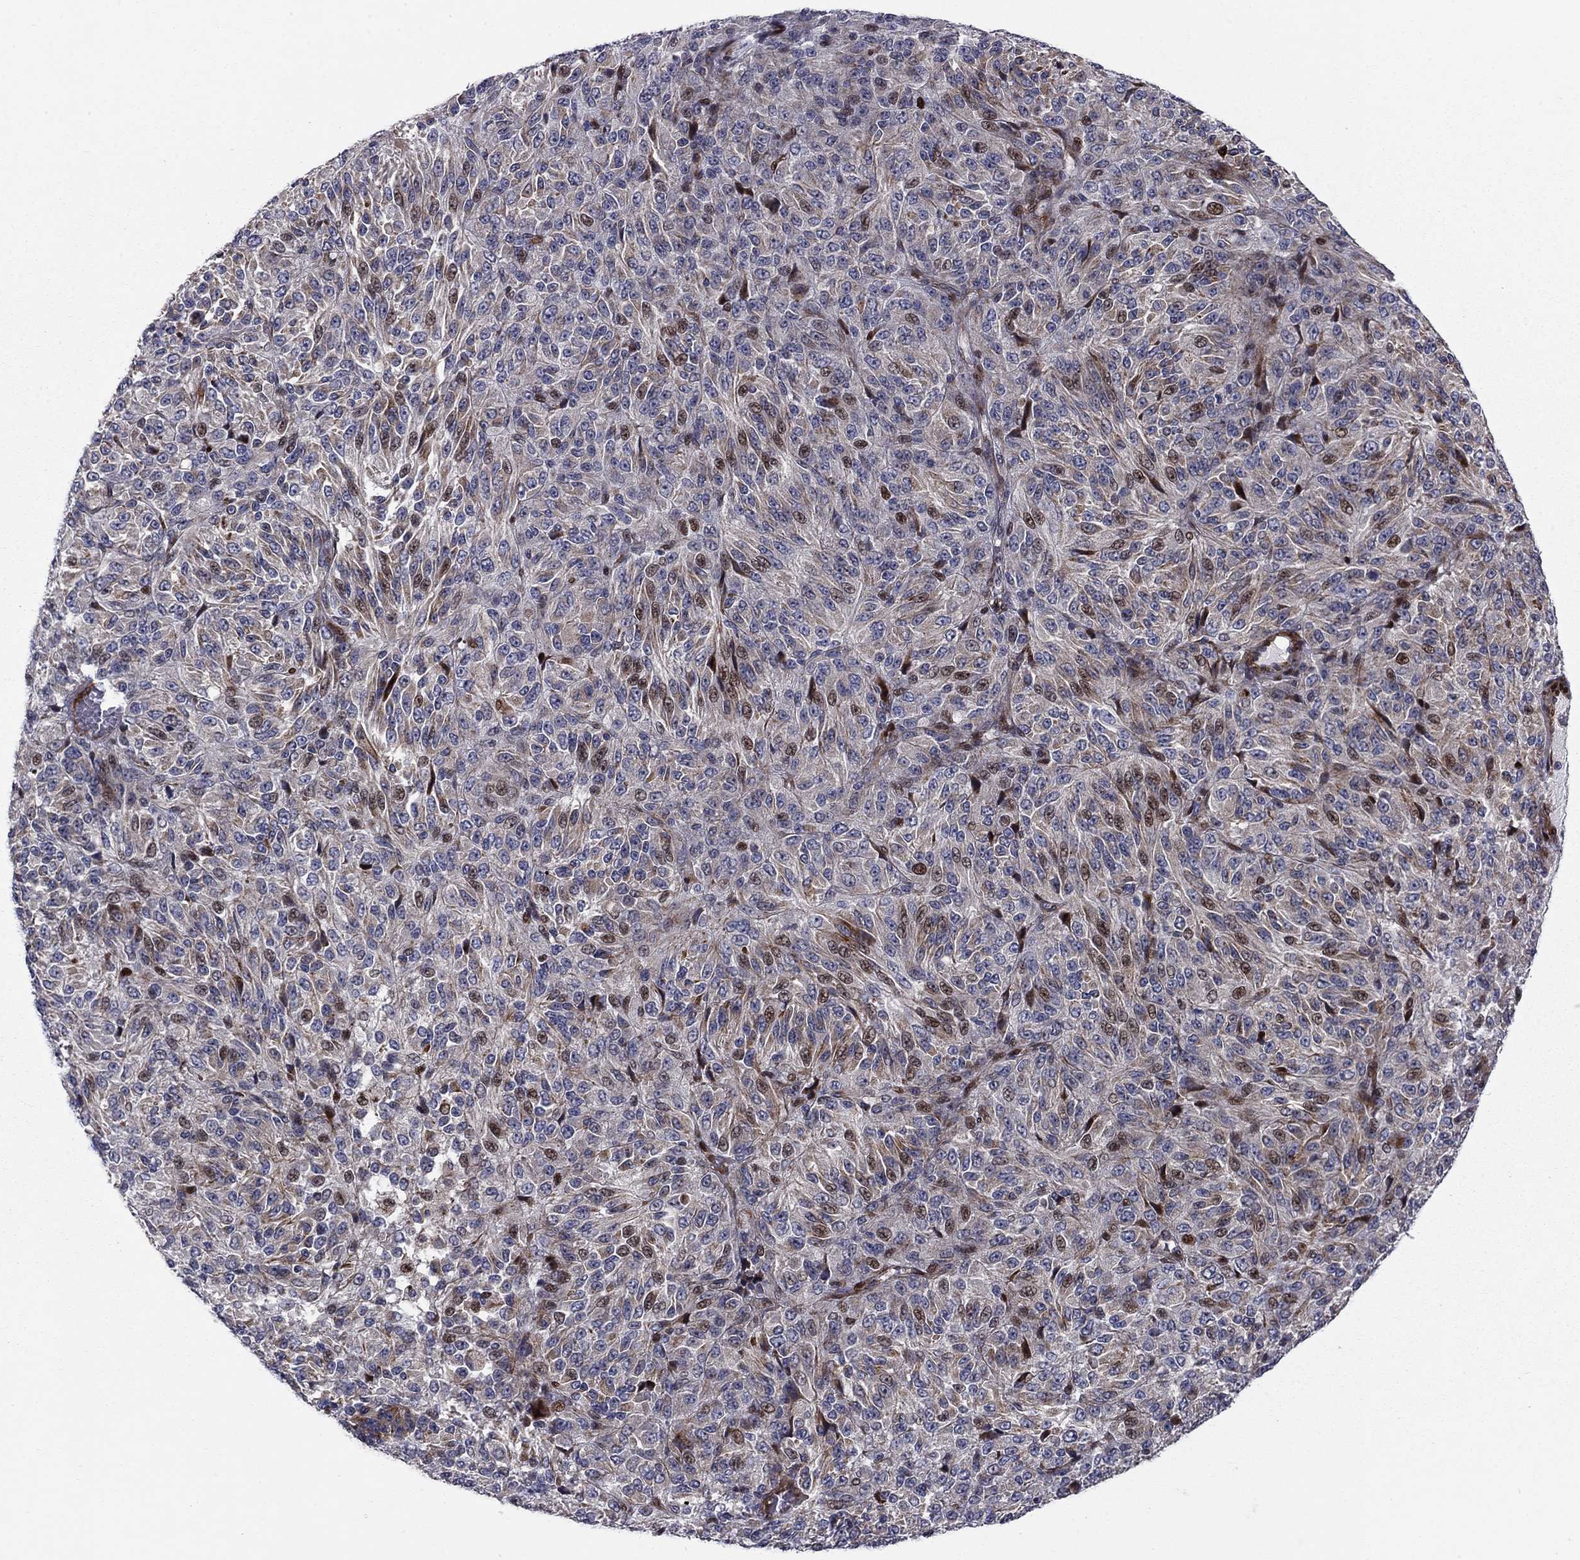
{"staining": {"intensity": "strong", "quantity": "<25%", "location": "nuclear"}, "tissue": "melanoma", "cell_type": "Tumor cells", "image_type": "cancer", "snomed": [{"axis": "morphology", "description": "Malignant melanoma, Metastatic site"}, {"axis": "topography", "description": "Brain"}], "caption": "Strong nuclear protein expression is seen in about <25% of tumor cells in malignant melanoma (metastatic site). The protein of interest is stained brown, and the nuclei are stained in blue (DAB (3,3'-diaminobenzidine) IHC with brightfield microscopy, high magnification).", "gene": "MIOS", "patient": {"sex": "female", "age": 56}}